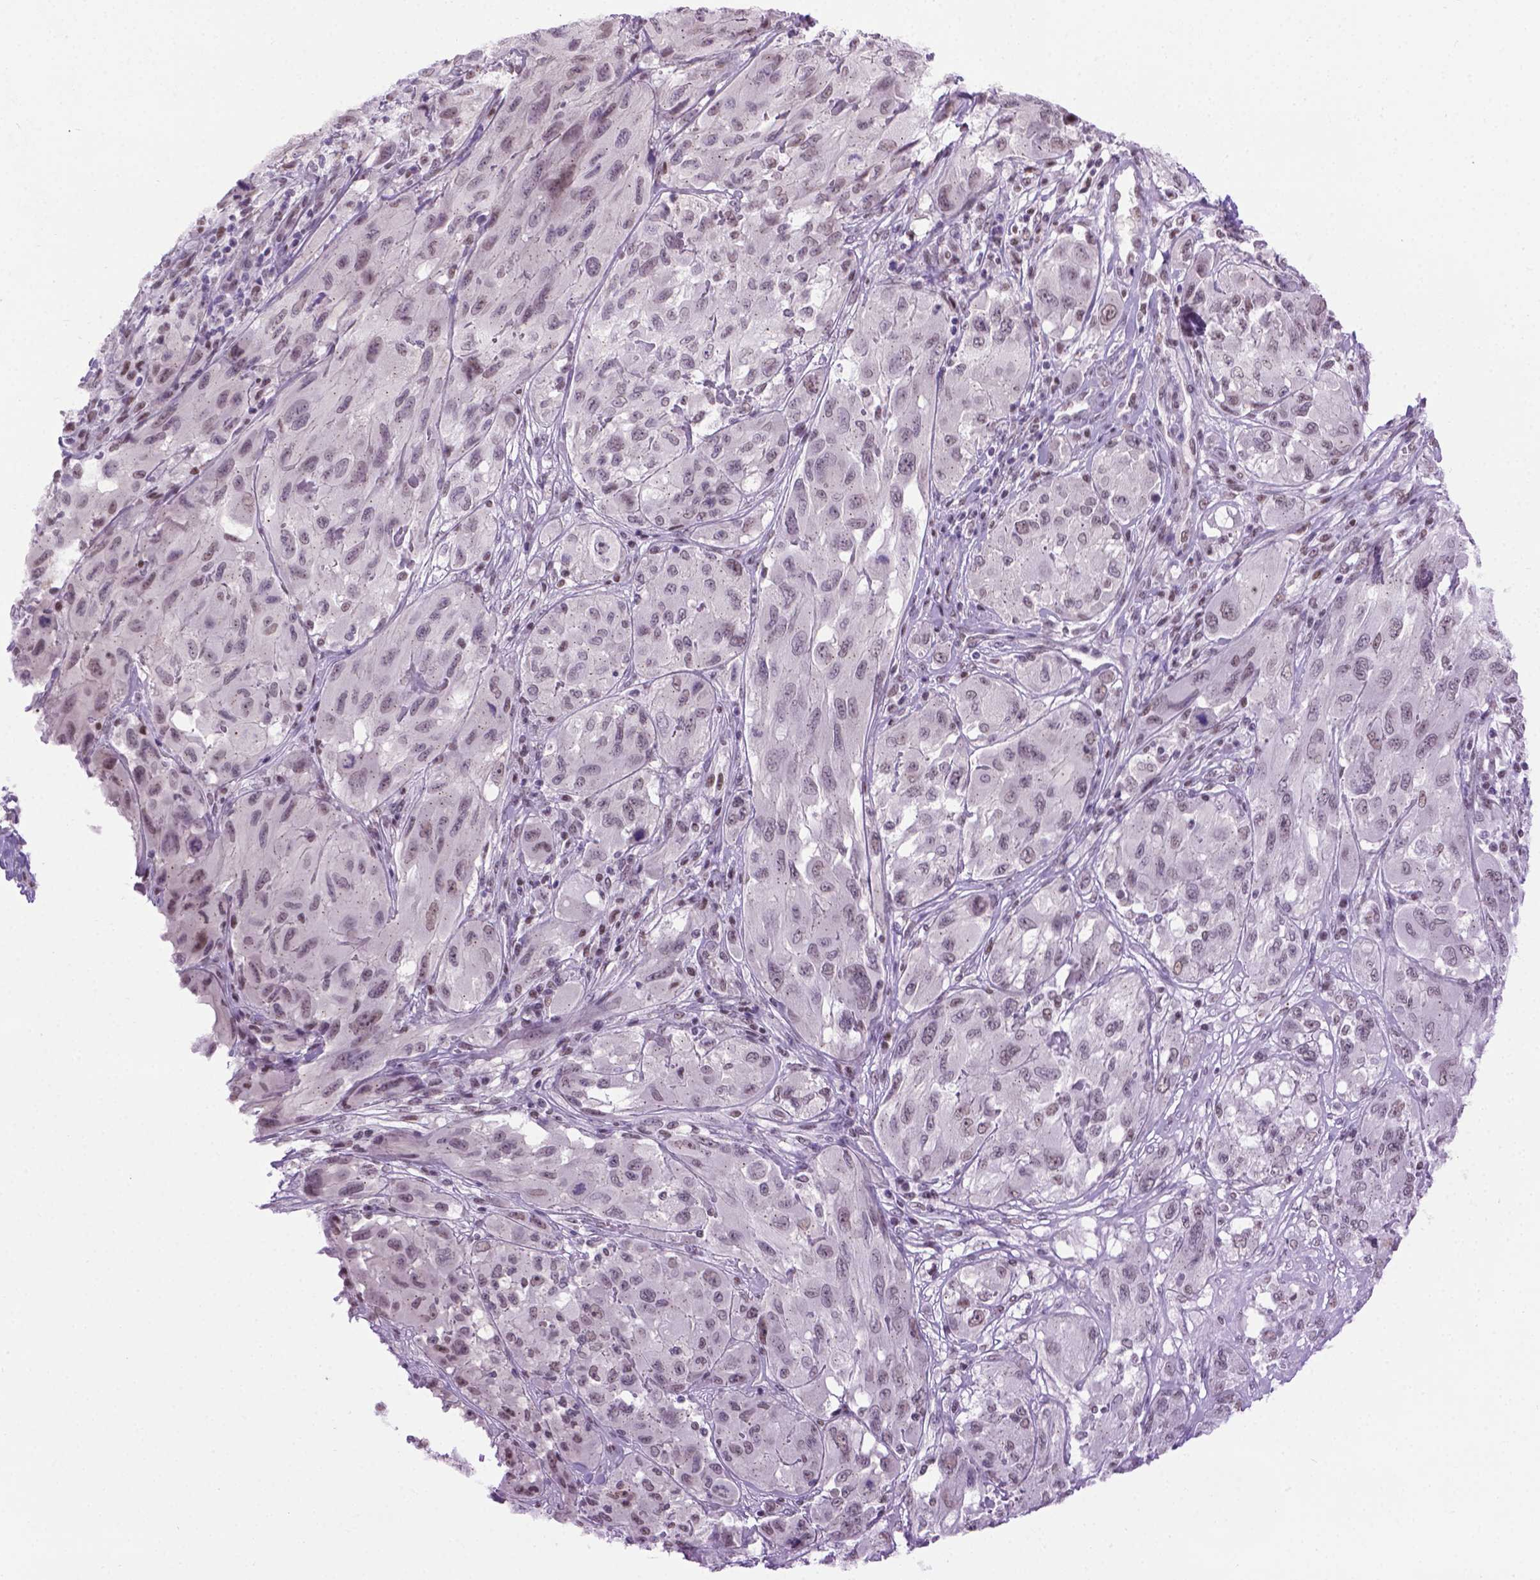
{"staining": {"intensity": "weak", "quantity": "<25%", "location": "nuclear"}, "tissue": "melanoma", "cell_type": "Tumor cells", "image_type": "cancer", "snomed": [{"axis": "morphology", "description": "Malignant melanoma, NOS"}, {"axis": "topography", "description": "Skin"}], "caption": "The histopathology image exhibits no significant staining in tumor cells of malignant melanoma.", "gene": "ABI2", "patient": {"sex": "female", "age": 91}}